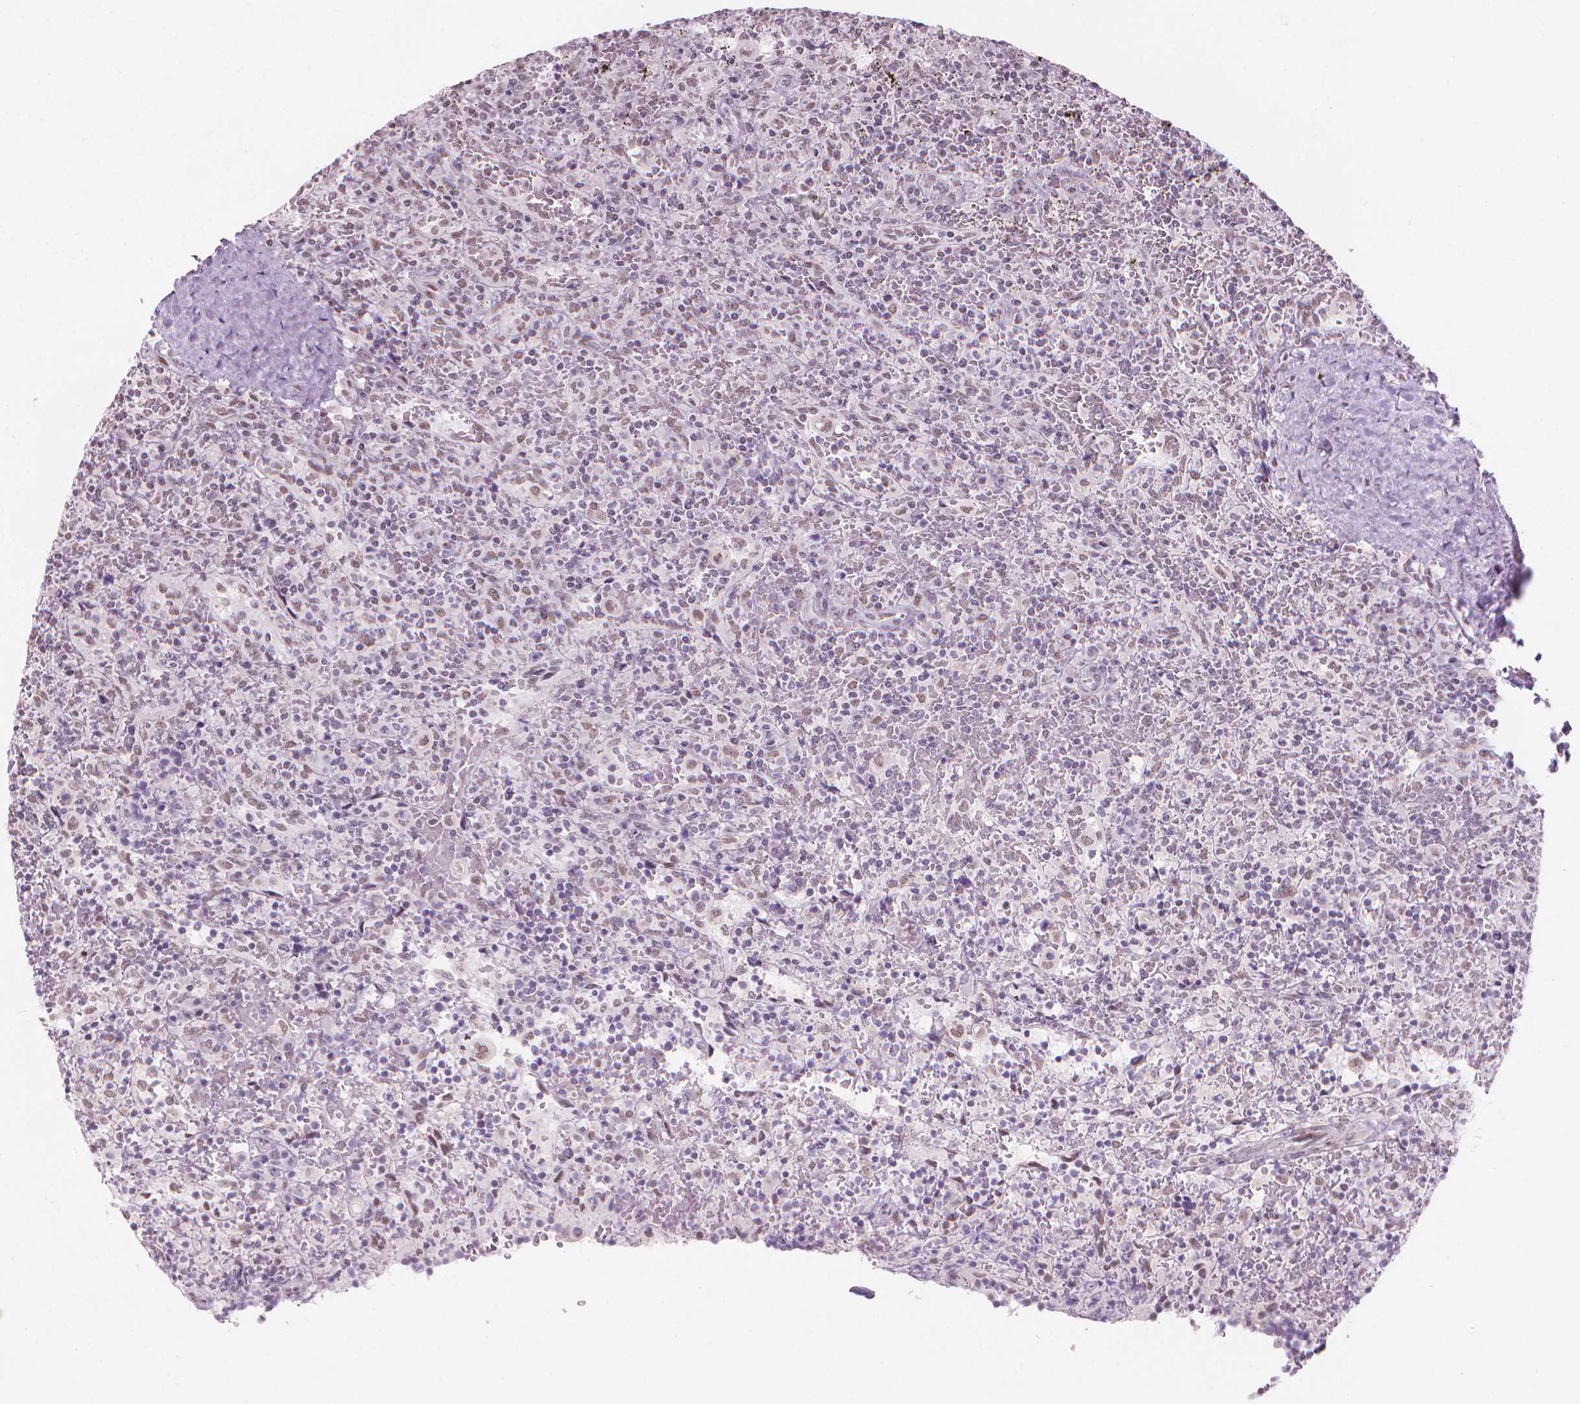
{"staining": {"intensity": "negative", "quantity": "none", "location": "none"}, "tissue": "lymphoma", "cell_type": "Tumor cells", "image_type": "cancer", "snomed": [{"axis": "morphology", "description": "Malignant lymphoma, non-Hodgkin's type, Low grade"}, {"axis": "topography", "description": "Spleen"}], "caption": "Low-grade malignant lymphoma, non-Hodgkin's type was stained to show a protein in brown. There is no significant staining in tumor cells.", "gene": "PIAS2", "patient": {"sex": "male", "age": 62}}